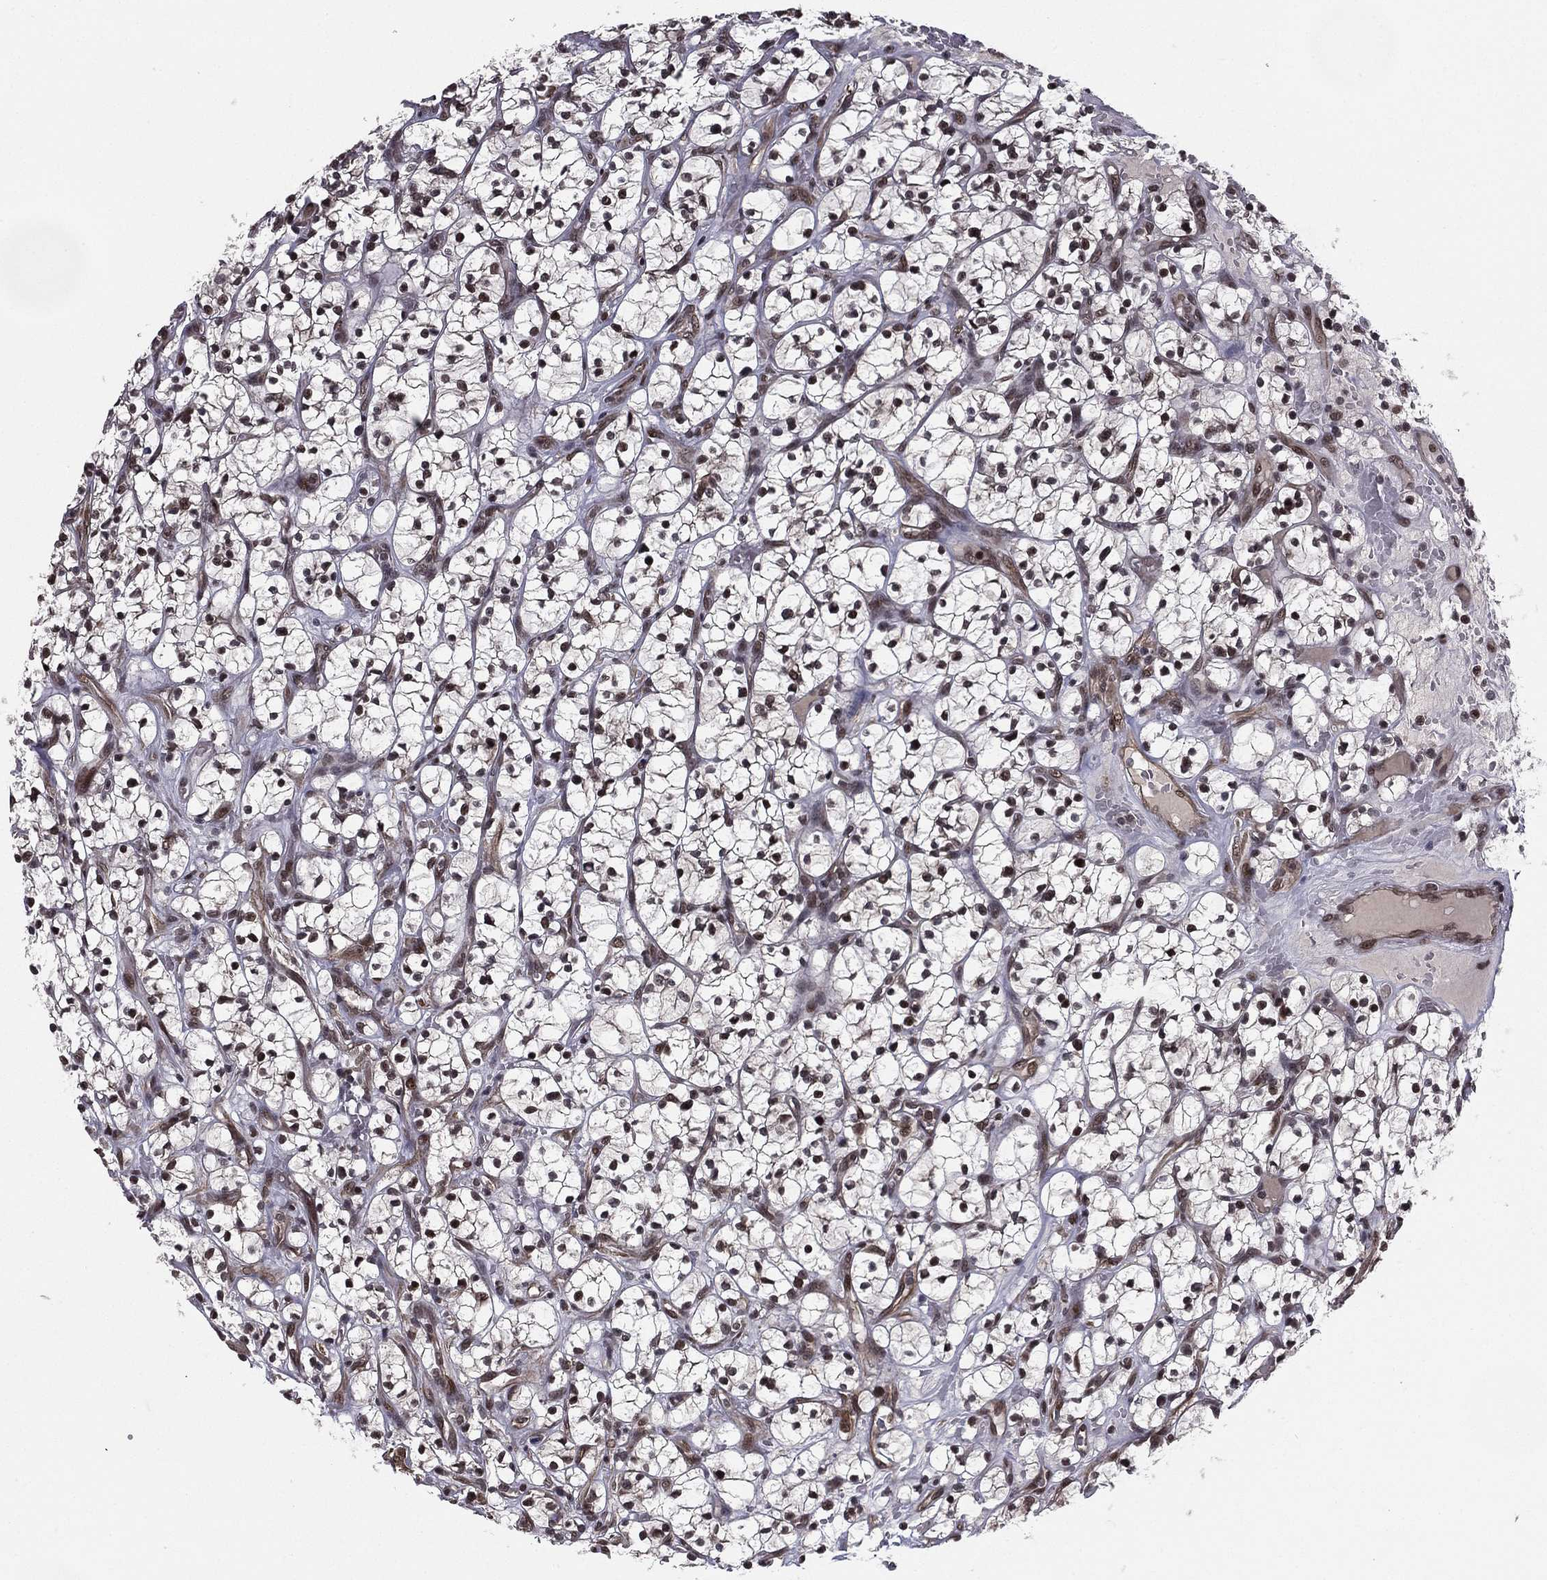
{"staining": {"intensity": "moderate", "quantity": "25%-75%", "location": "nuclear"}, "tissue": "renal cancer", "cell_type": "Tumor cells", "image_type": "cancer", "snomed": [{"axis": "morphology", "description": "Adenocarcinoma, NOS"}, {"axis": "topography", "description": "Kidney"}], "caption": "The image demonstrates a brown stain indicating the presence of a protein in the nuclear of tumor cells in renal cancer.", "gene": "RARB", "patient": {"sex": "female", "age": 64}}